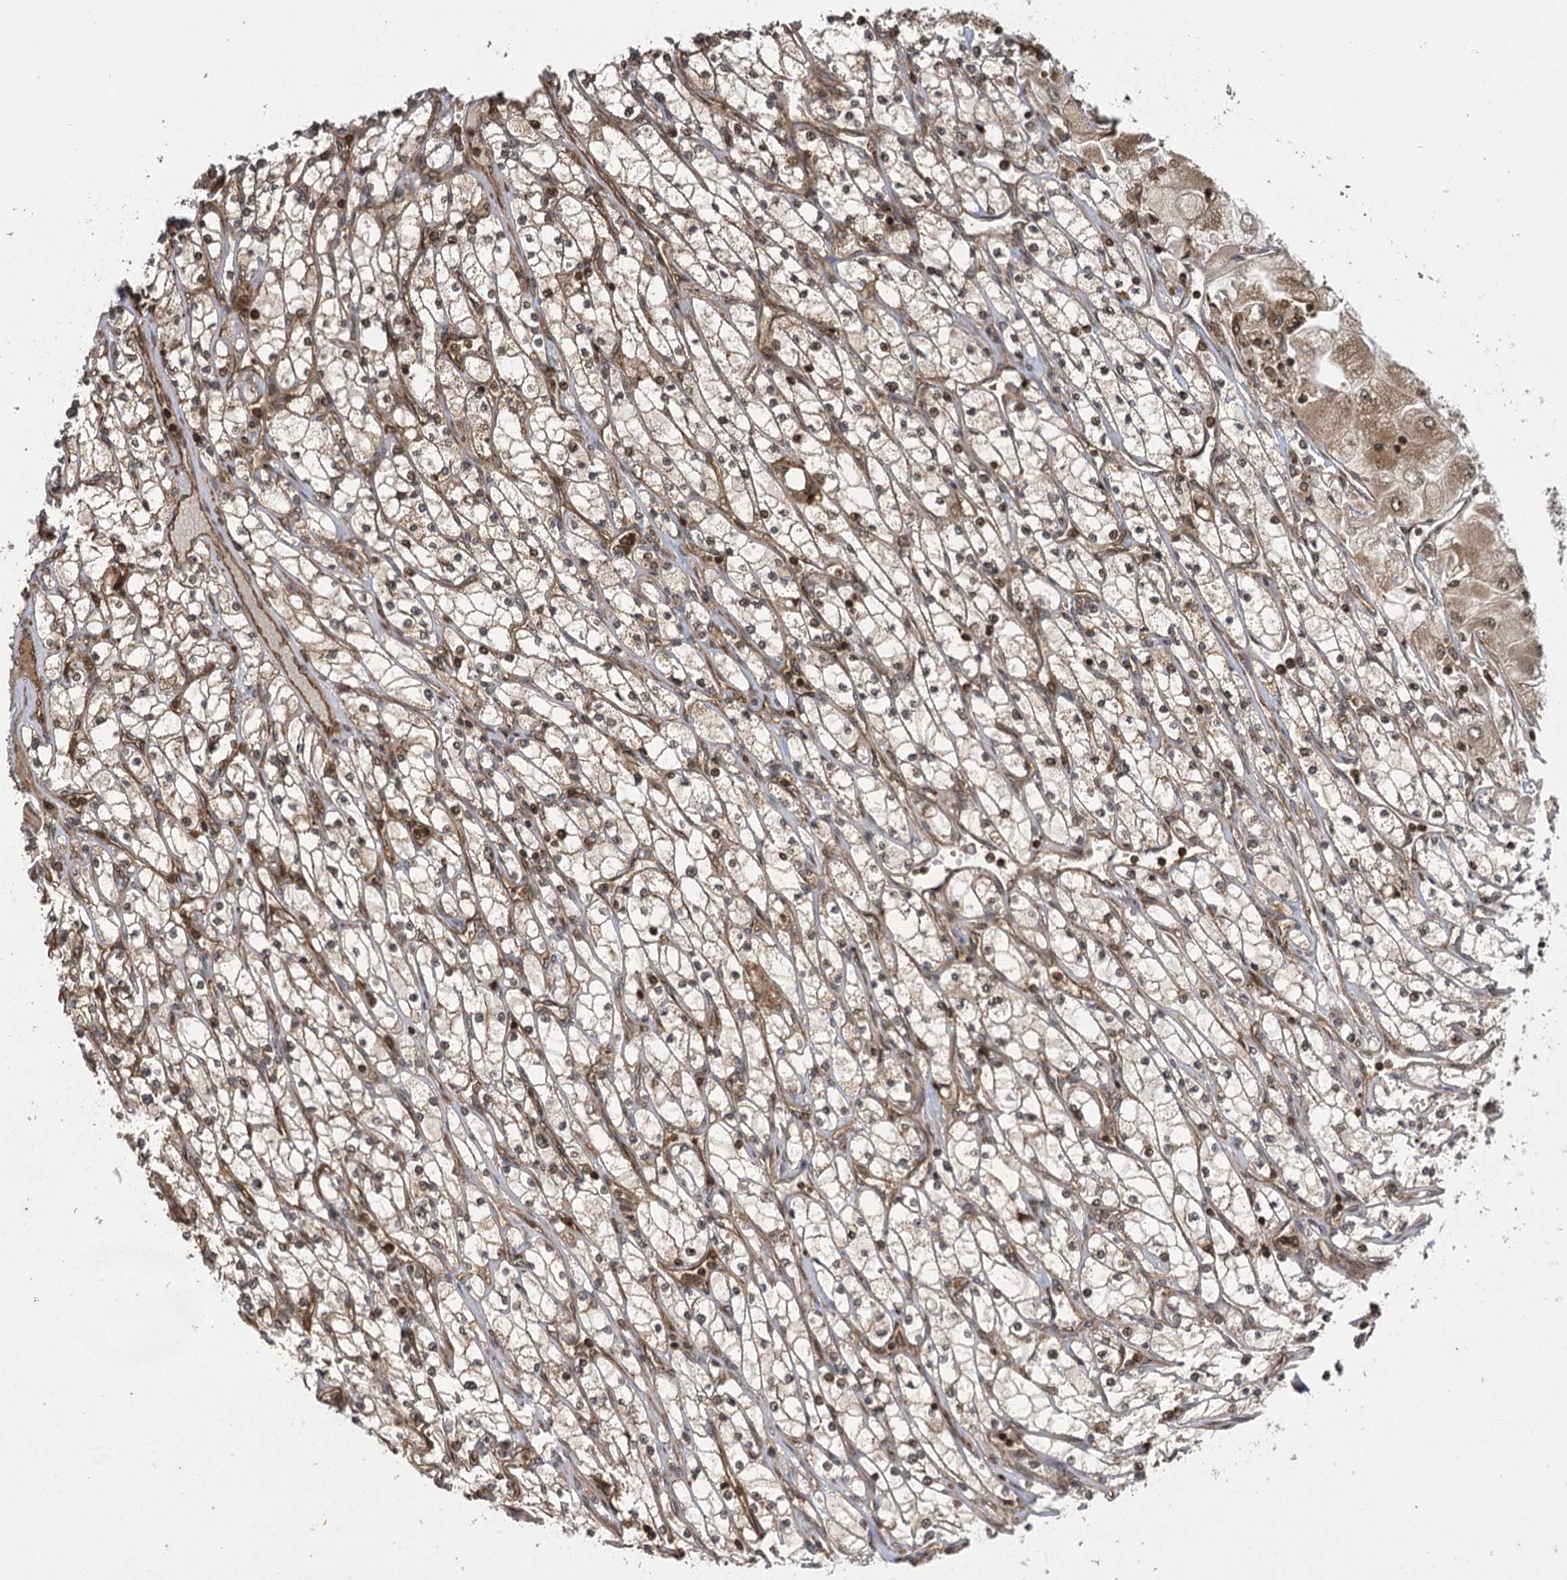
{"staining": {"intensity": "moderate", "quantity": ">75%", "location": "cytoplasmic/membranous,nuclear"}, "tissue": "renal cancer", "cell_type": "Tumor cells", "image_type": "cancer", "snomed": [{"axis": "morphology", "description": "Adenocarcinoma, NOS"}, {"axis": "topography", "description": "Kidney"}], "caption": "This photomicrograph displays IHC staining of renal cancer (adenocarcinoma), with medium moderate cytoplasmic/membranous and nuclear positivity in about >75% of tumor cells.", "gene": "IL11RA", "patient": {"sex": "male", "age": 80}}